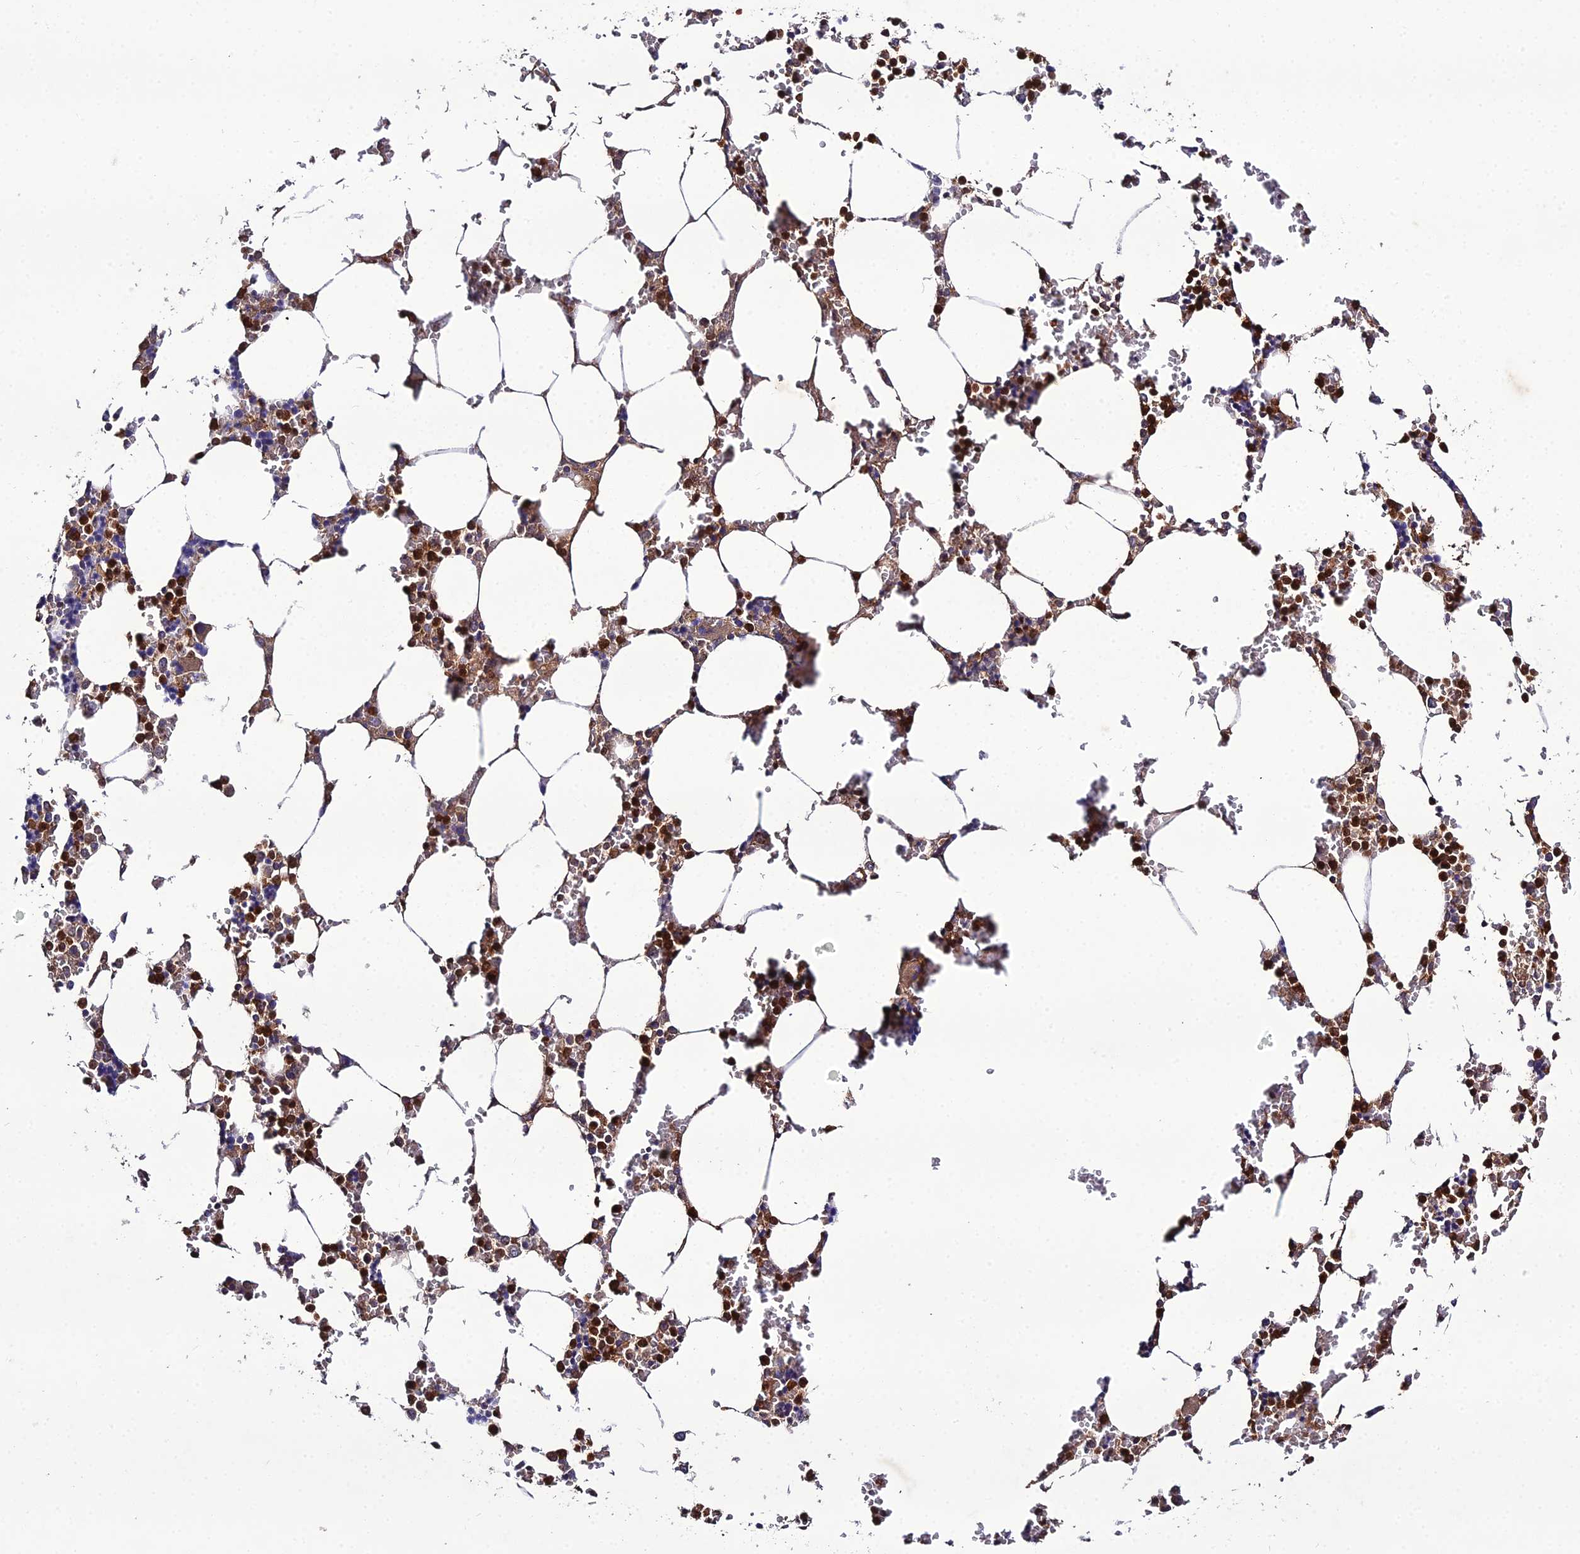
{"staining": {"intensity": "strong", "quantity": "25%-75%", "location": "cytoplasmic/membranous,nuclear"}, "tissue": "bone marrow", "cell_type": "Hematopoietic cells", "image_type": "normal", "snomed": [{"axis": "morphology", "description": "Normal tissue, NOS"}, {"axis": "topography", "description": "Bone marrow"}], "caption": "Bone marrow stained with immunohistochemistry reveals strong cytoplasmic/membranous,nuclear expression in about 25%-75% of hematopoietic cells.", "gene": "EID2", "patient": {"sex": "male", "age": 64}}